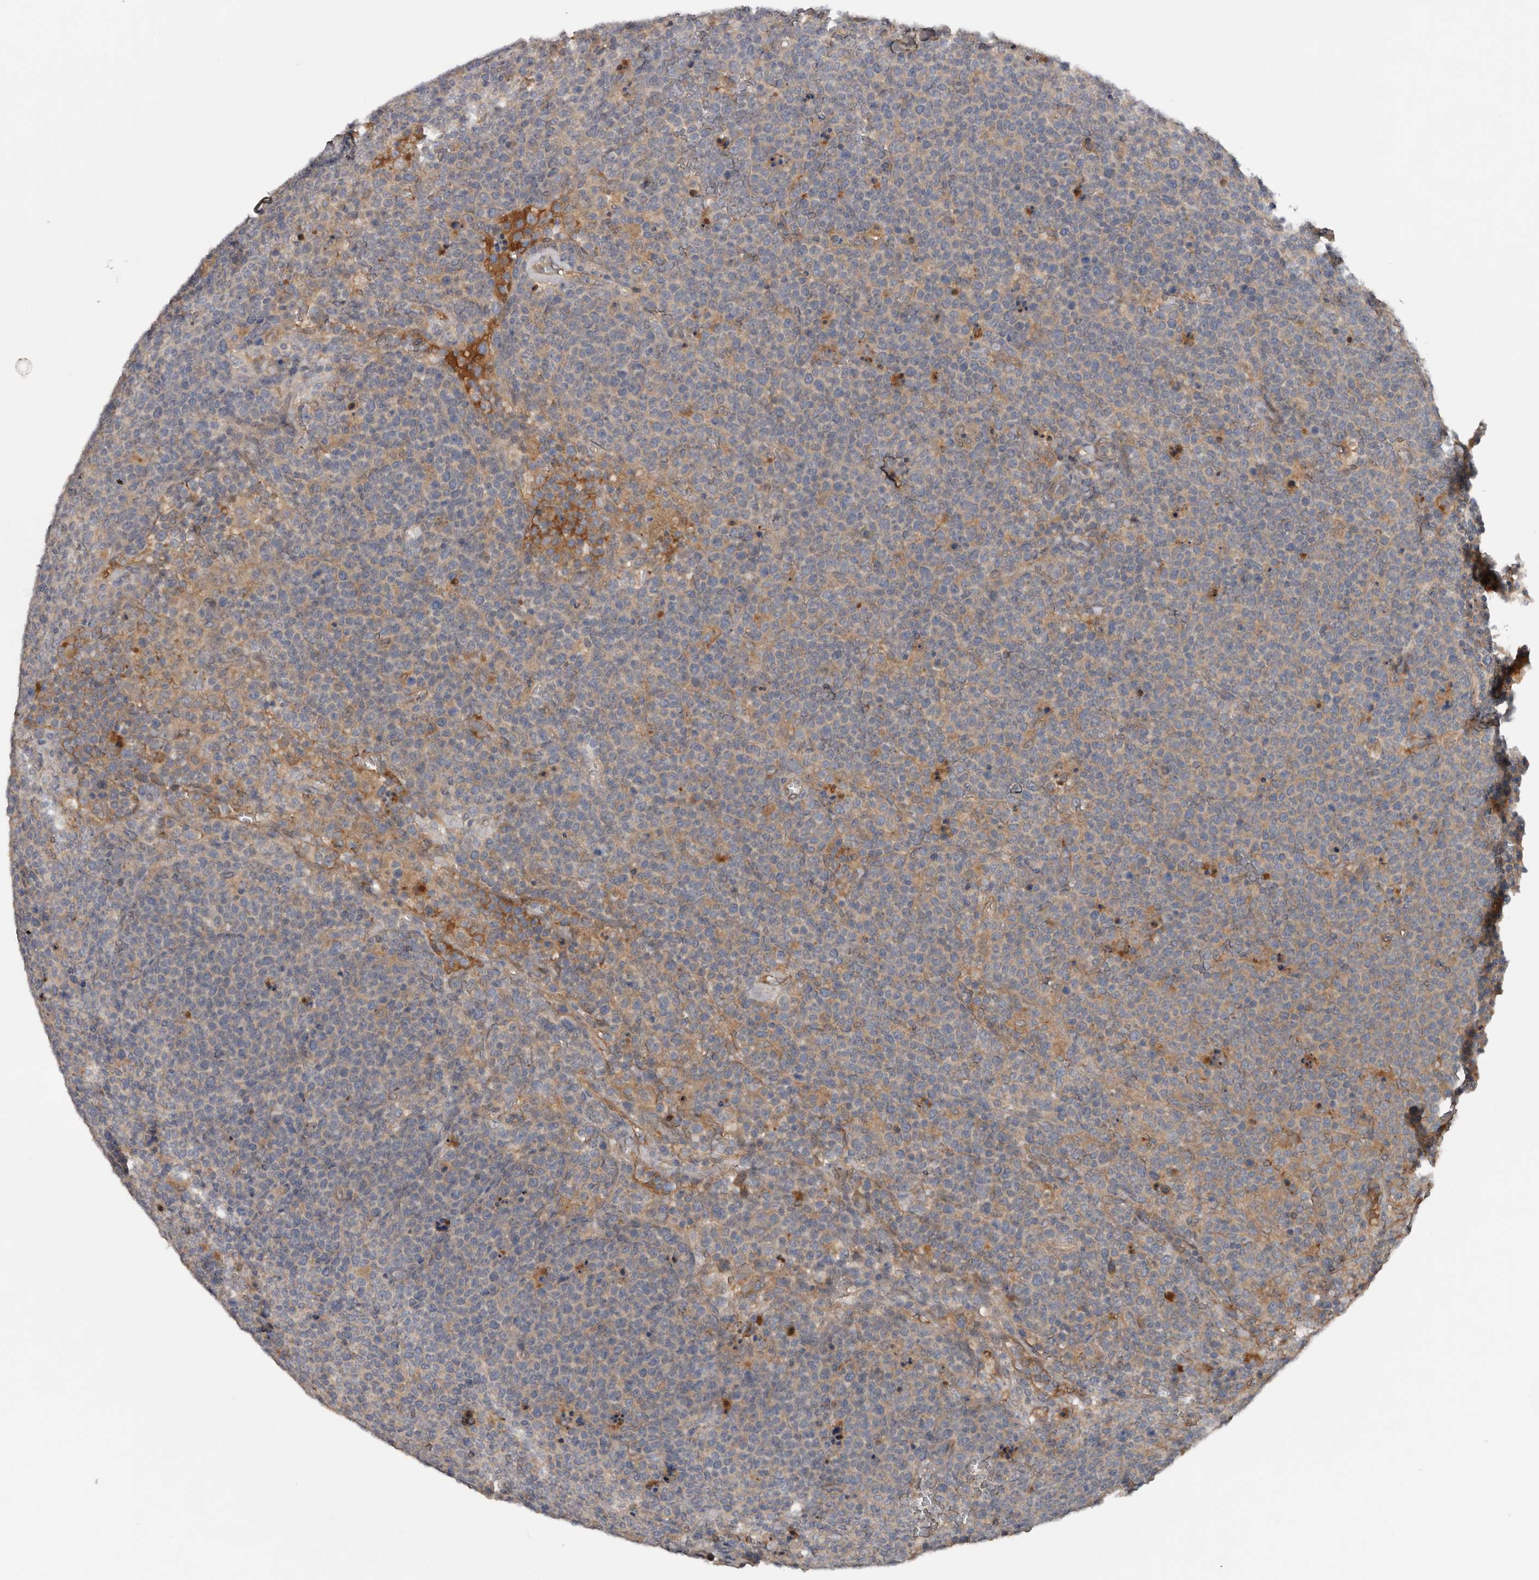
{"staining": {"intensity": "weak", "quantity": "<25%", "location": "cytoplasmic/membranous"}, "tissue": "lymphoma", "cell_type": "Tumor cells", "image_type": "cancer", "snomed": [{"axis": "morphology", "description": "Malignant lymphoma, non-Hodgkin's type, High grade"}, {"axis": "topography", "description": "Lymph node"}], "caption": "Tumor cells are negative for brown protein staining in lymphoma.", "gene": "DNAJB4", "patient": {"sex": "male", "age": 61}}